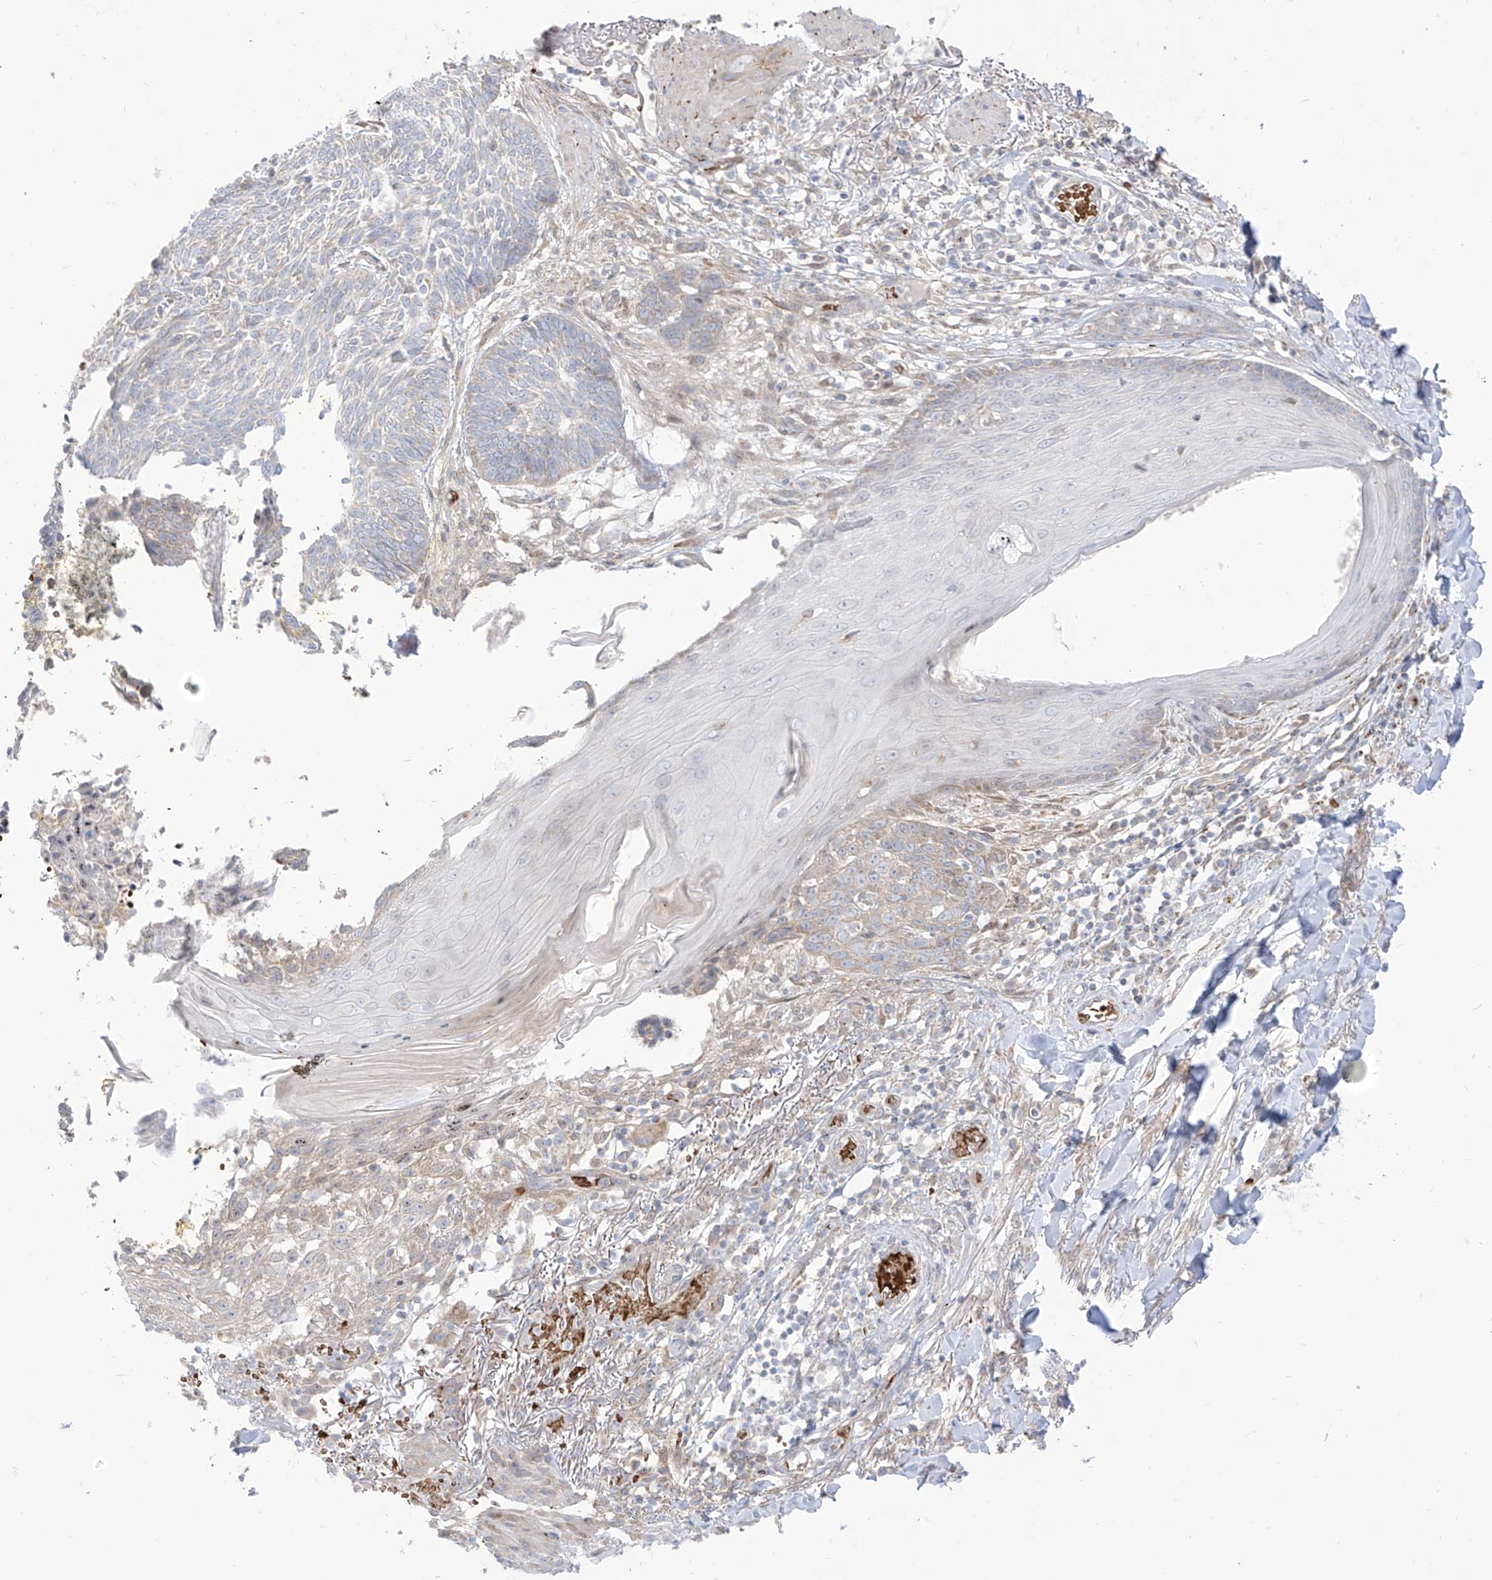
{"staining": {"intensity": "negative", "quantity": "none", "location": "none"}, "tissue": "skin cancer", "cell_type": "Tumor cells", "image_type": "cancer", "snomed": [{"axis": "morphology", "description": "Normal tissue, NOS"}, {"axis": "morphology", "description": "Basal cell carcinoma"}, {"axis": "topography", "description": "Skin"}], "caption": "Immunohistochemical staining of human skin cancer (basal cell carcinoma) demonstrates no significant staining in tumor cells.", "gene": "ARHGEF40", "patient": {"sex": "male", "age": 64}}